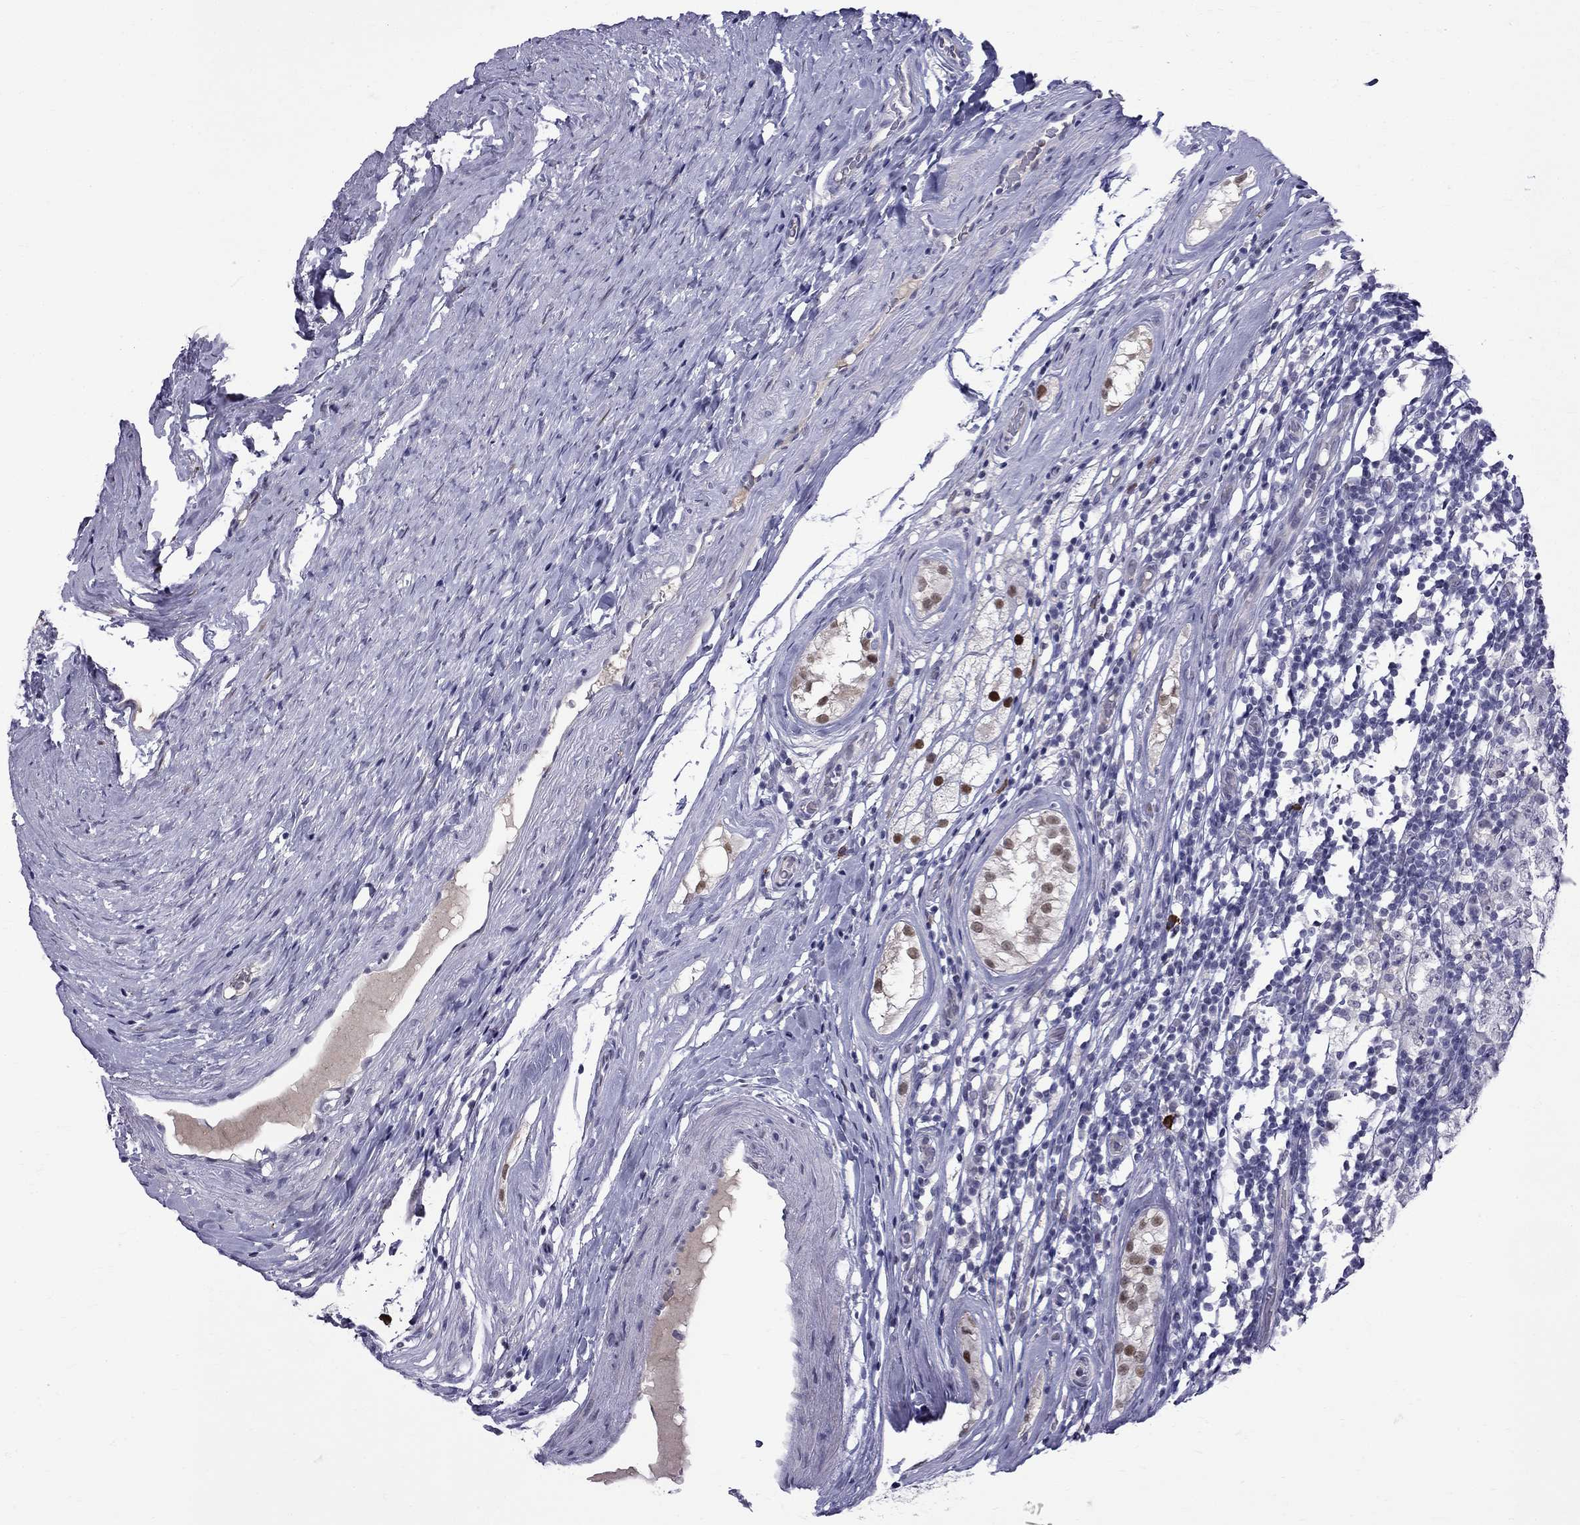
{"staining": {"intensity": "negative", "quantity": "none", "location": "none"}, "tissue": "testis cancer", "cell_type": "Tumor cells", "image_type": "cancer", "snomed": [{"axis": "morphology", "description": "Seminoma, NOS"}, {"axis": "morphology", "description": "Carcinoma, Embryonal, NOS"}, {"axis": "topography", "description": "Testis"}], "caption": "Testis cancer was stained to show a protein in brown. There is no significant staining in tumor cells. Brightfield microscopy of IHC stained with DAB (3,3'-diaminobenzidine) (brown) and hematoxylin (blue), captured at high magnification.", "gene": "RTL9", "patient": {"sex": "male", "age": 41}}